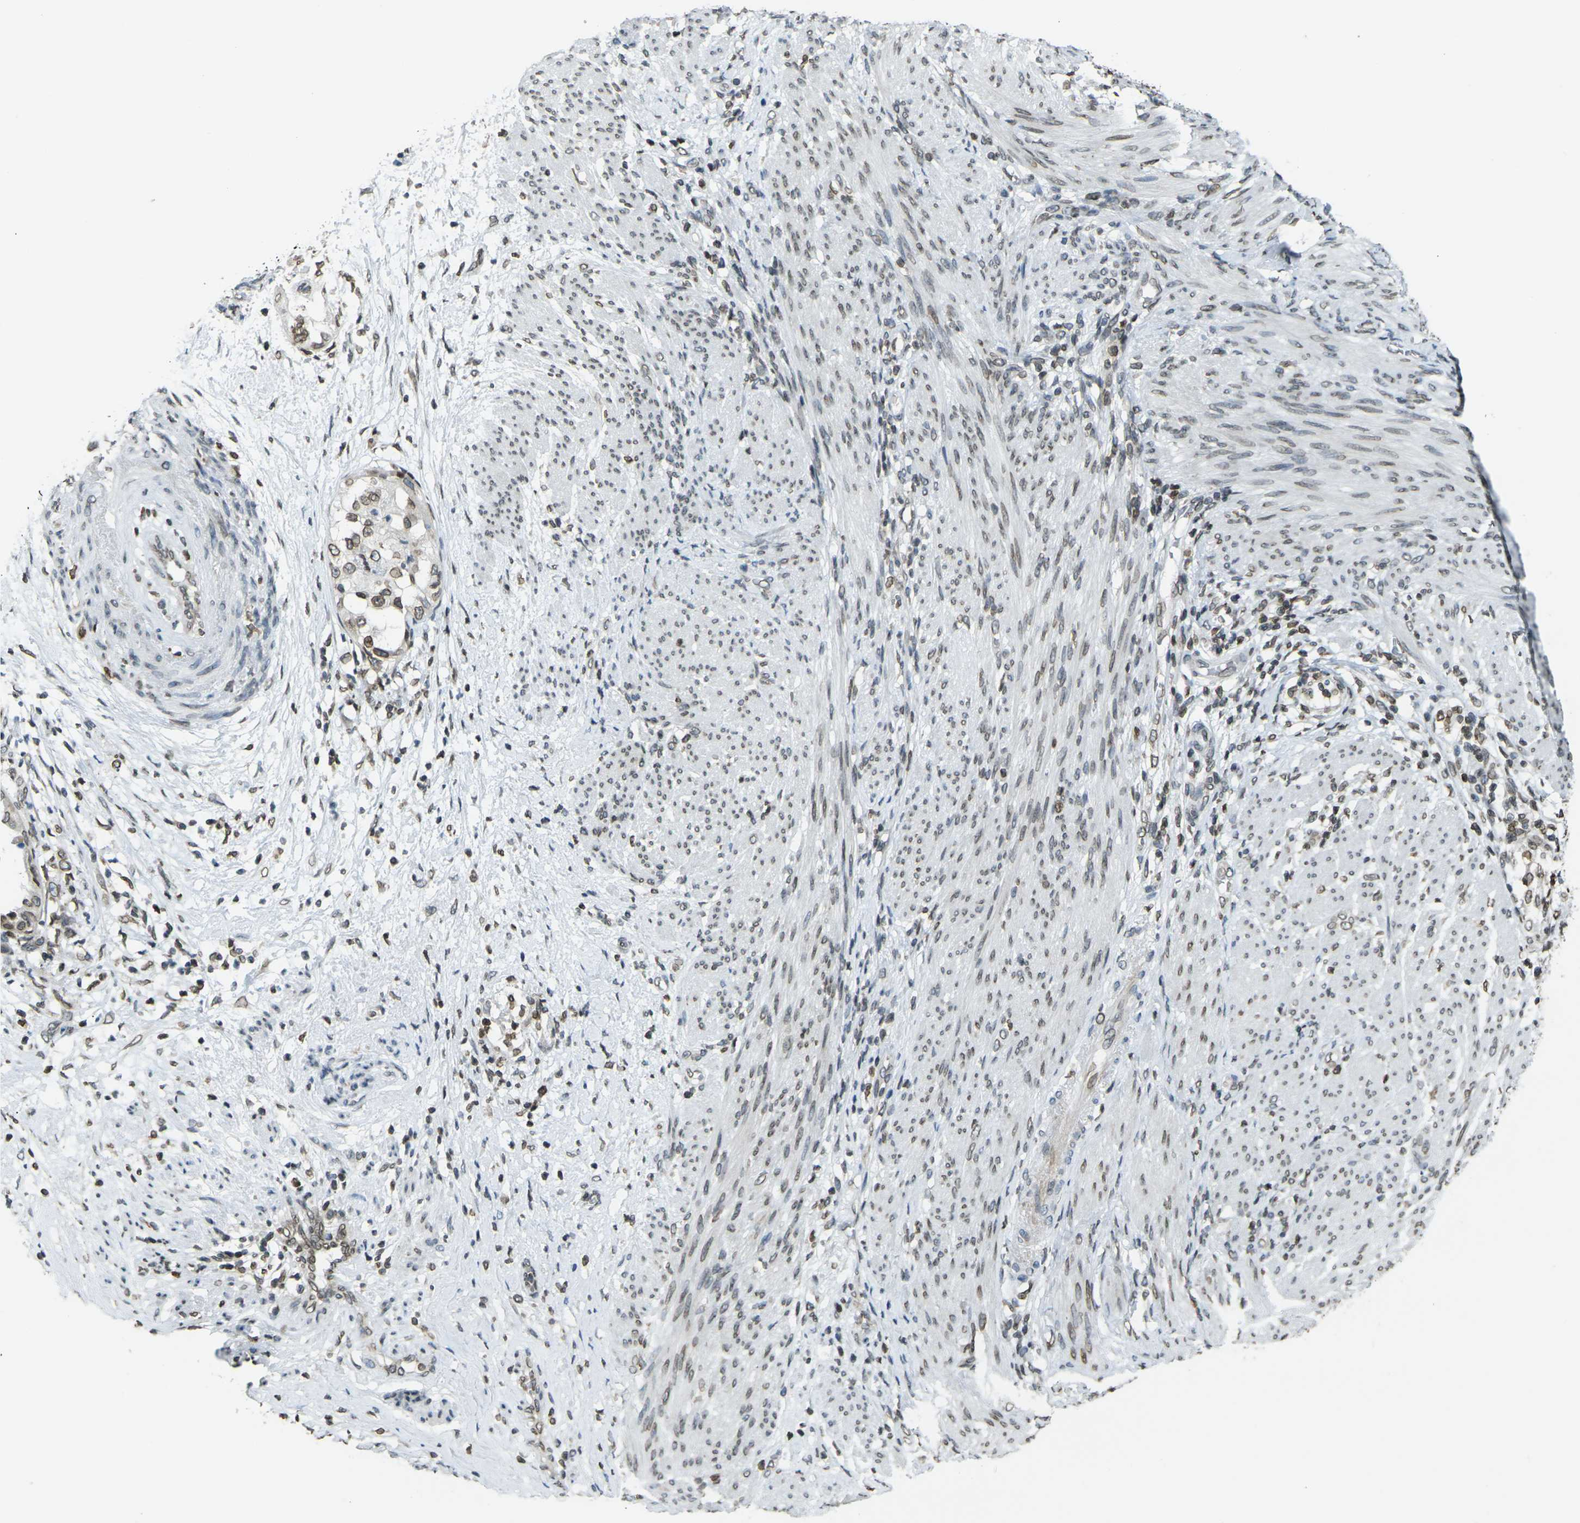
{"staining": {"intensity": "moderate", "quantity": ">75%", "location": "cytoplasmic/membranous,nuclear"}, "tissue": "endometrial cancer", "cell_type": "Tumor cells", "image_type": "cancer", "snomed": [{"axis": "morphology", "description": "Adenocarcinoma, NOS"}, {"axis": "topography", "description": "Endometrium"}], "caption": "Adenocarcinoma (endometrial) stained with a protein marker shows moderate staining in tumor cells.", "gene": "BRDT", "patient": {"sex": "female", "age": 85}}